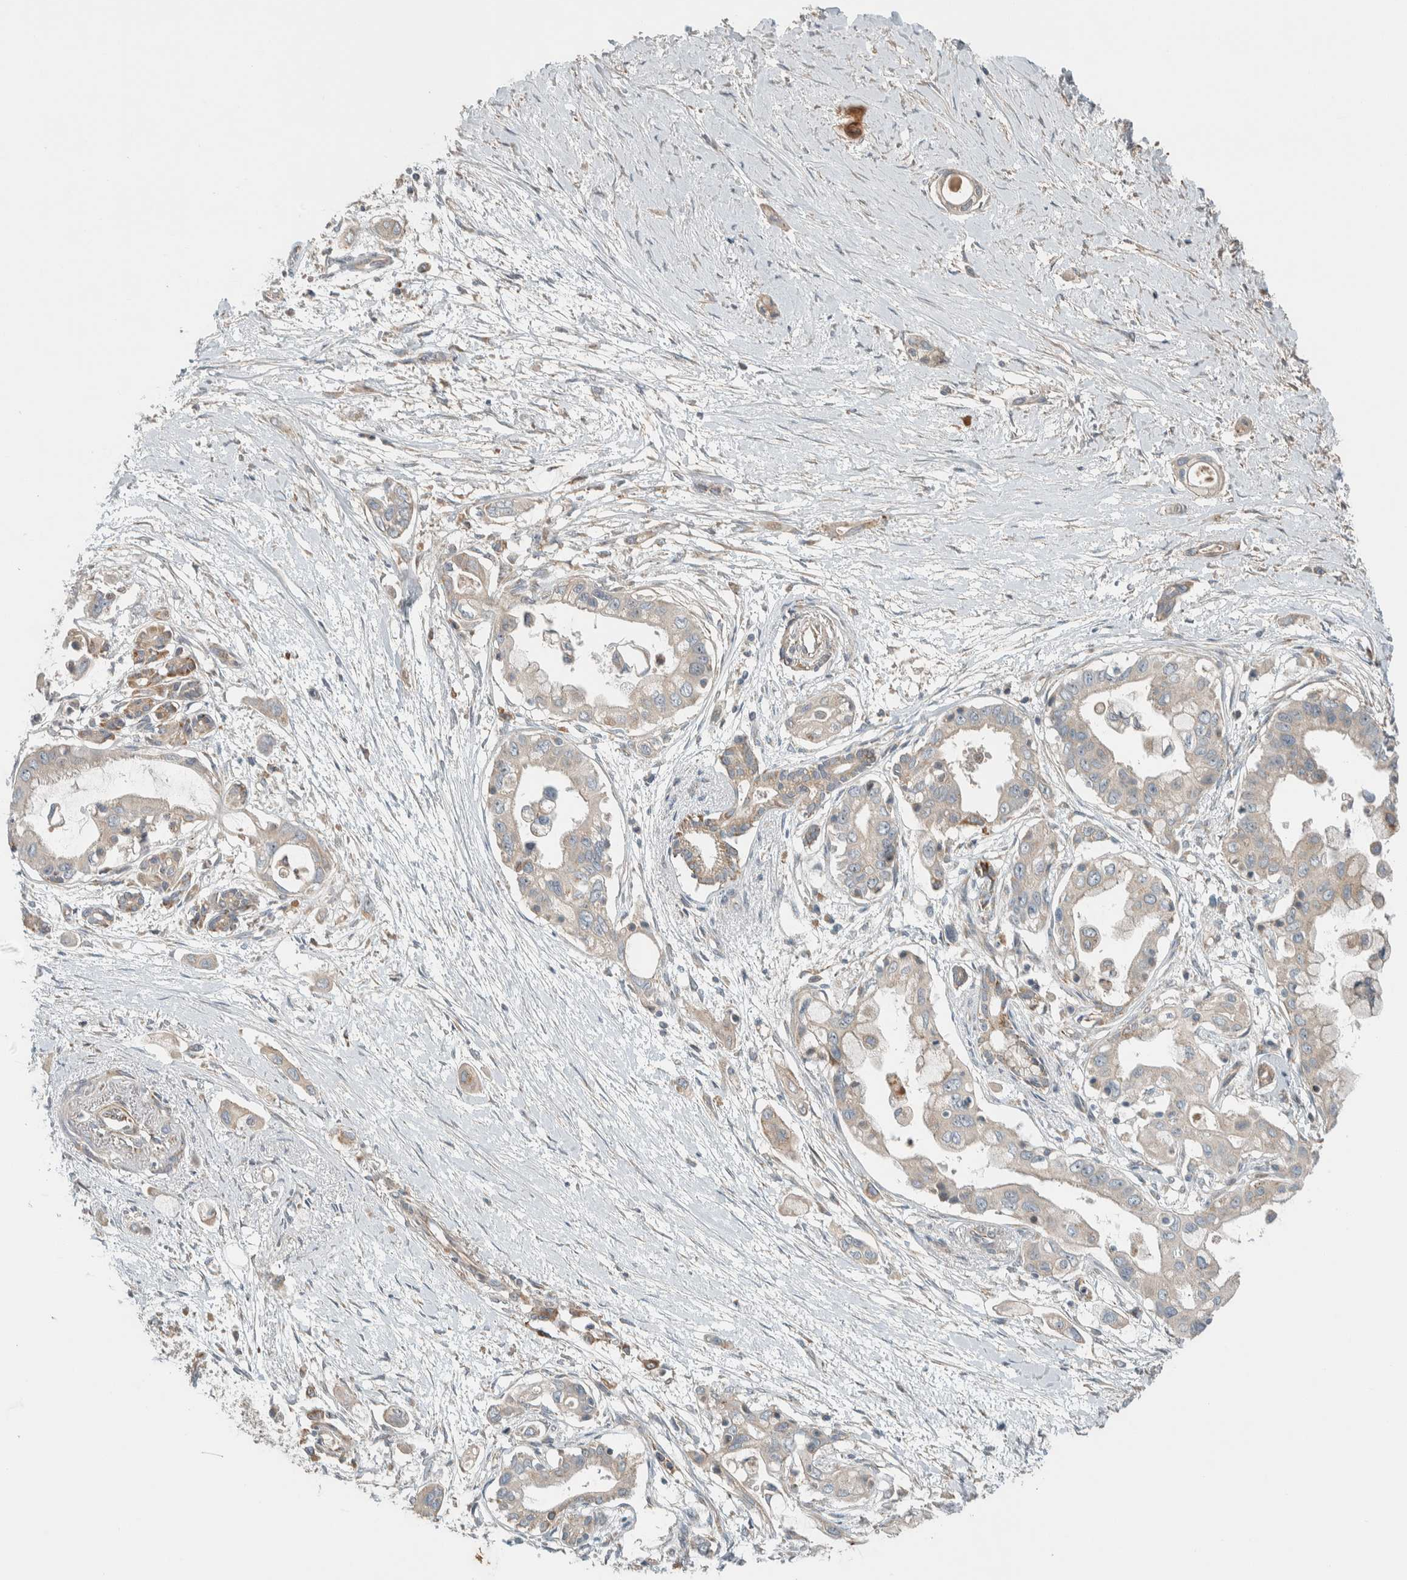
{"staining": {"intensity": "weak", "quantity": ">75%", "location": "cytoplasmic/membranous"}, "tissue": "pancreatic cancer", "cell_type": "Tumor cells", "image_type": "cancer", "snomed": [{"axis": "morphology", "description": "Adenocarcinoma, NOS"}, {"axis": "topography", "description": "Pancreas"}], "caption": "Pancreatic adenocarcinoma stained with a protein marker displays weak staining in tumor cells.", "gene": "SLFN12L", "patient": {"sex": "male", "age": 59}}